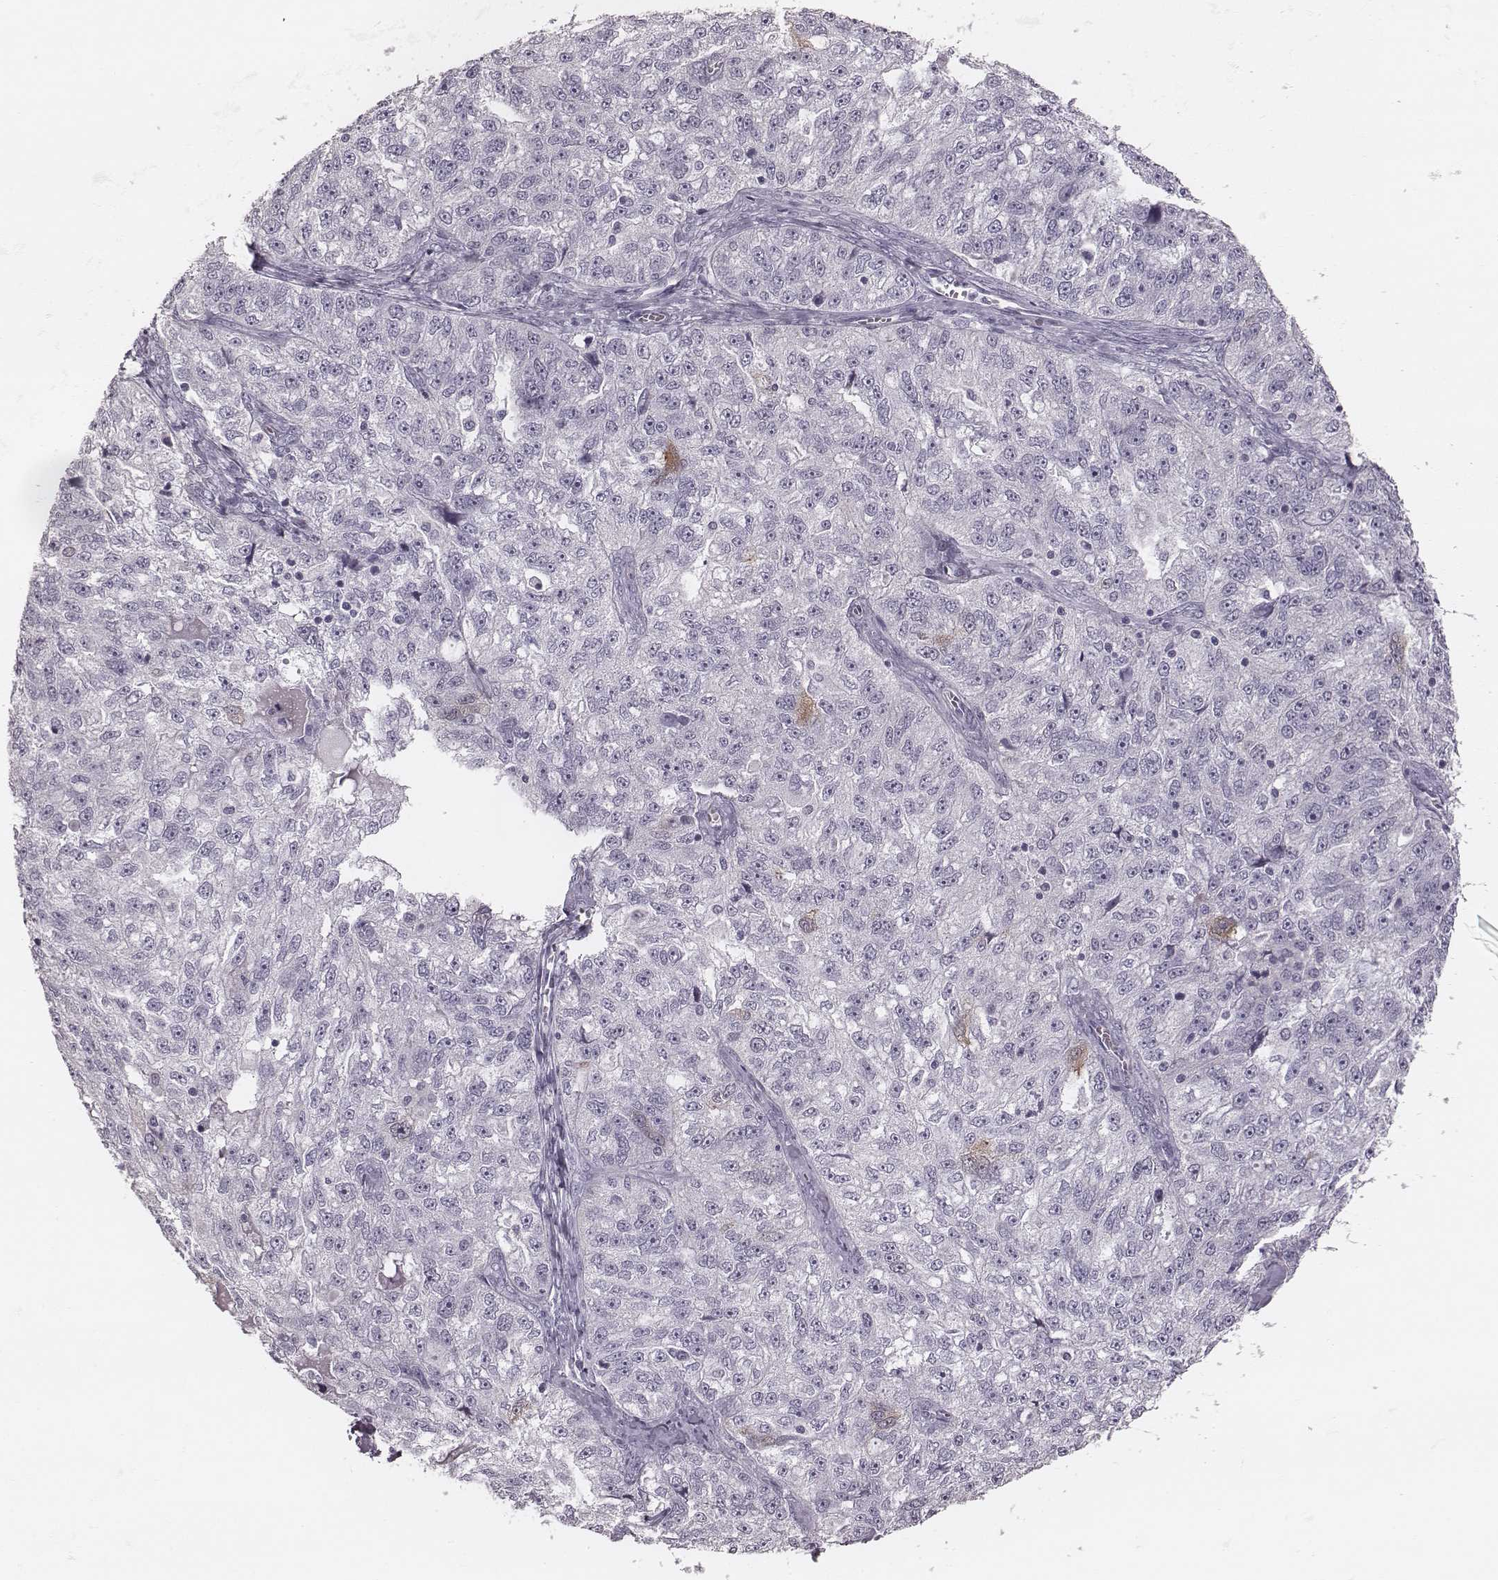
{"staining": {"intensity": "negative", "quantity": "none", "location": "none"}, "tissue": "ovarian cancer", "cell_type": "Tumor cells", "image_type": "cancer", "snomed": [{"axis": "morphology", "description": "Cystadenocarcinoma, serous, NOS"}, {"axis": "topography", "description": "Ovary"}], "caption": "This is an immunohistochemistry image of ovarian cancer (serous cystadenocarcinoma). There is no positivity in tumor cells.", "gene": "SPA17", "patient": {"sex": "female", "age": 51}}